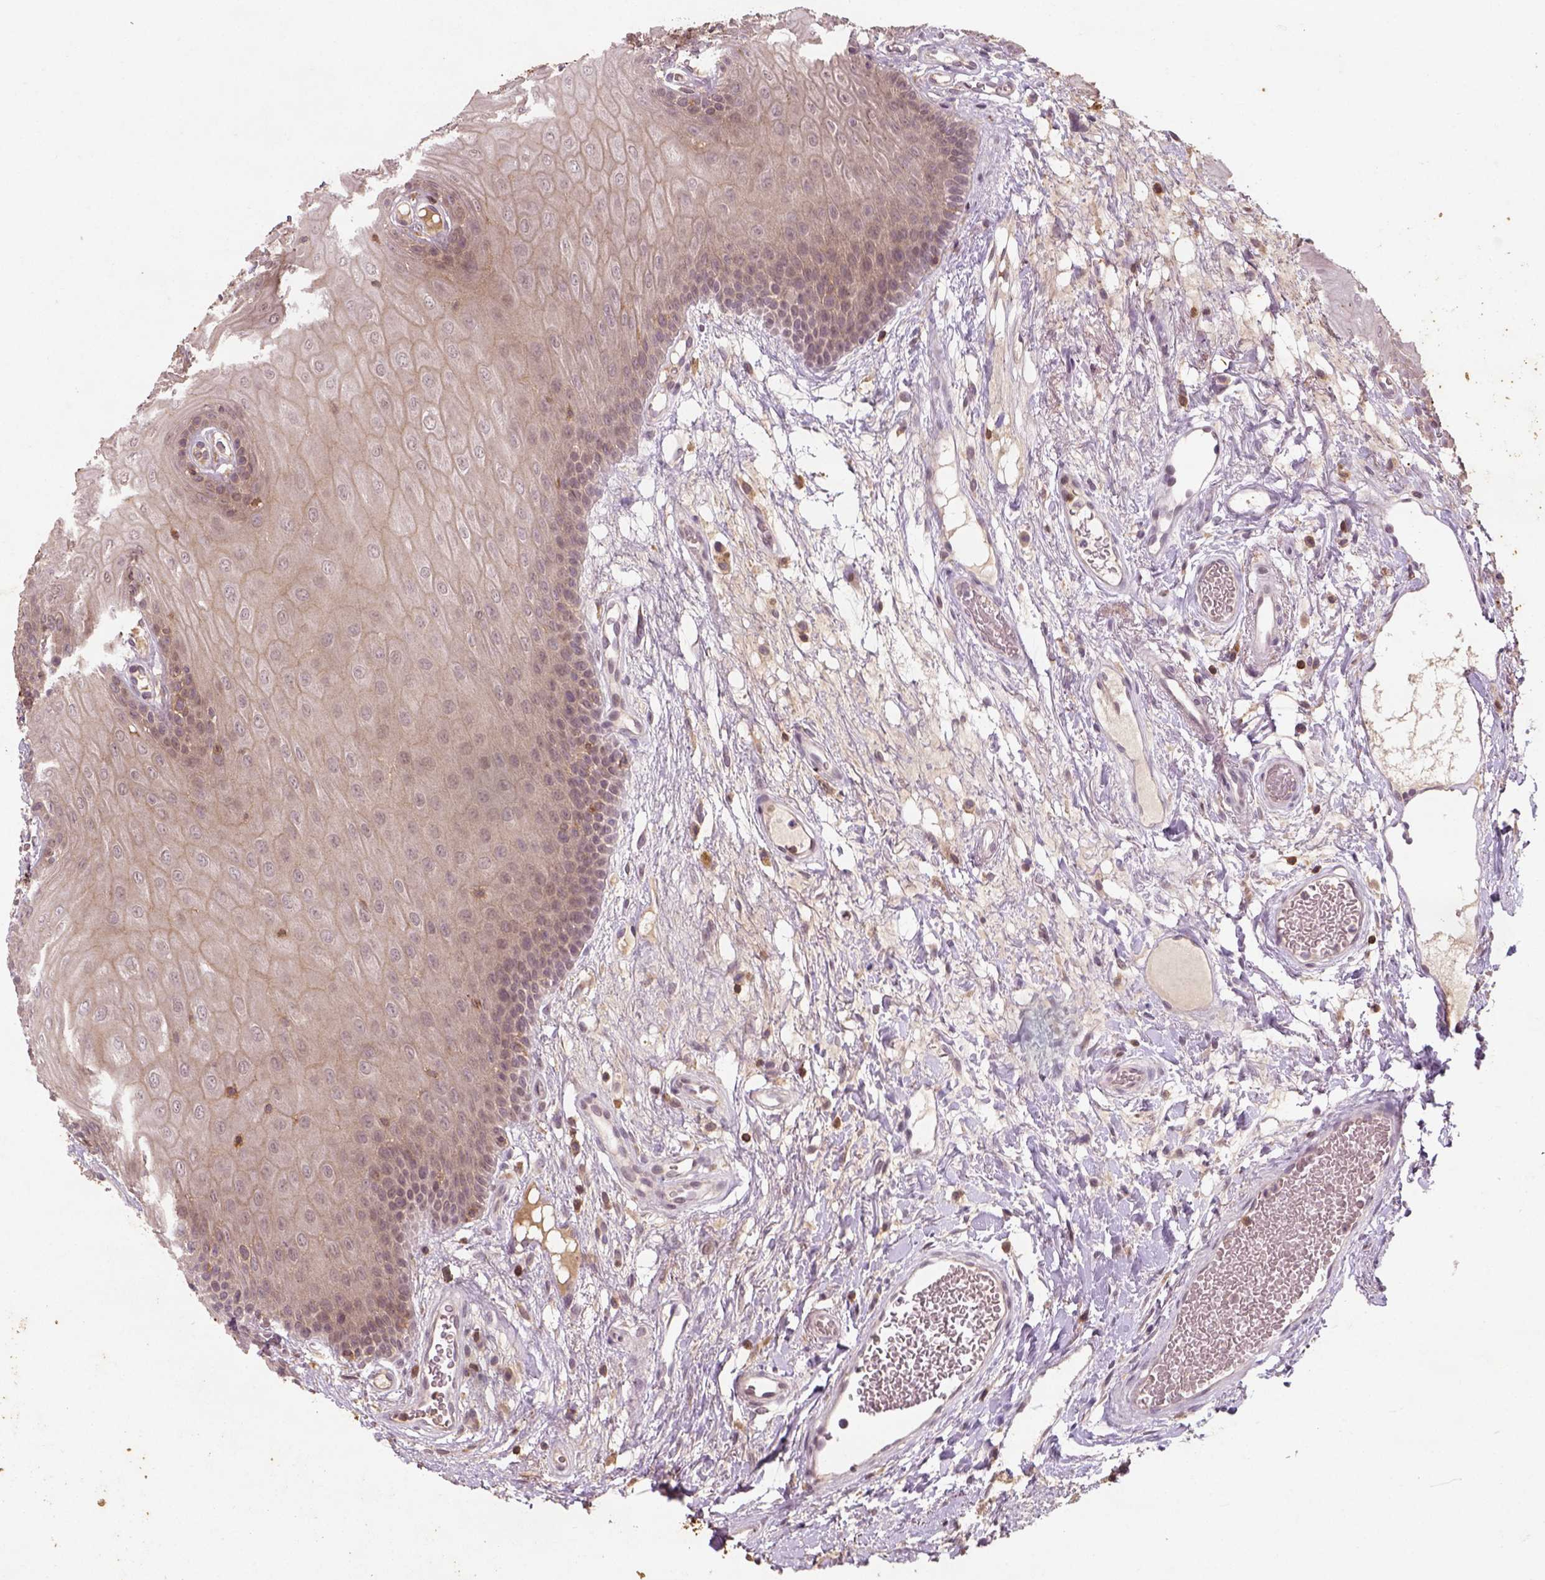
{"staining": {"intensity": "weak", "quantity": "<25%", "location": "cytoplasmic/membranous"}, "tissue": "oral mucosa", "cell_type": "Squamous epithelial cells", "image_type": "normal", "snomed": [{"axis": "morphology", "description": "Normal tissue, NOS"}, {"axis": "morphology", "description": "Squamous cell carcinoma, NOS"}, {"axis": "topography", "description": "Oral tissue"}, {"axis": "topography", "description": "Head-Neck"}], "caption": "Squamous epithelial cells are negative for brown protein staining in unremarkable oral mucosa. (Stains: DAB (3,3'-diaminobenzidine) immunohistochemistry with hematoxylin counter stain, Microscopy: brightfield microscopy at high magnification).", "gene": "CAMKK1", "patient": {"sex": "male", "age": 78}}